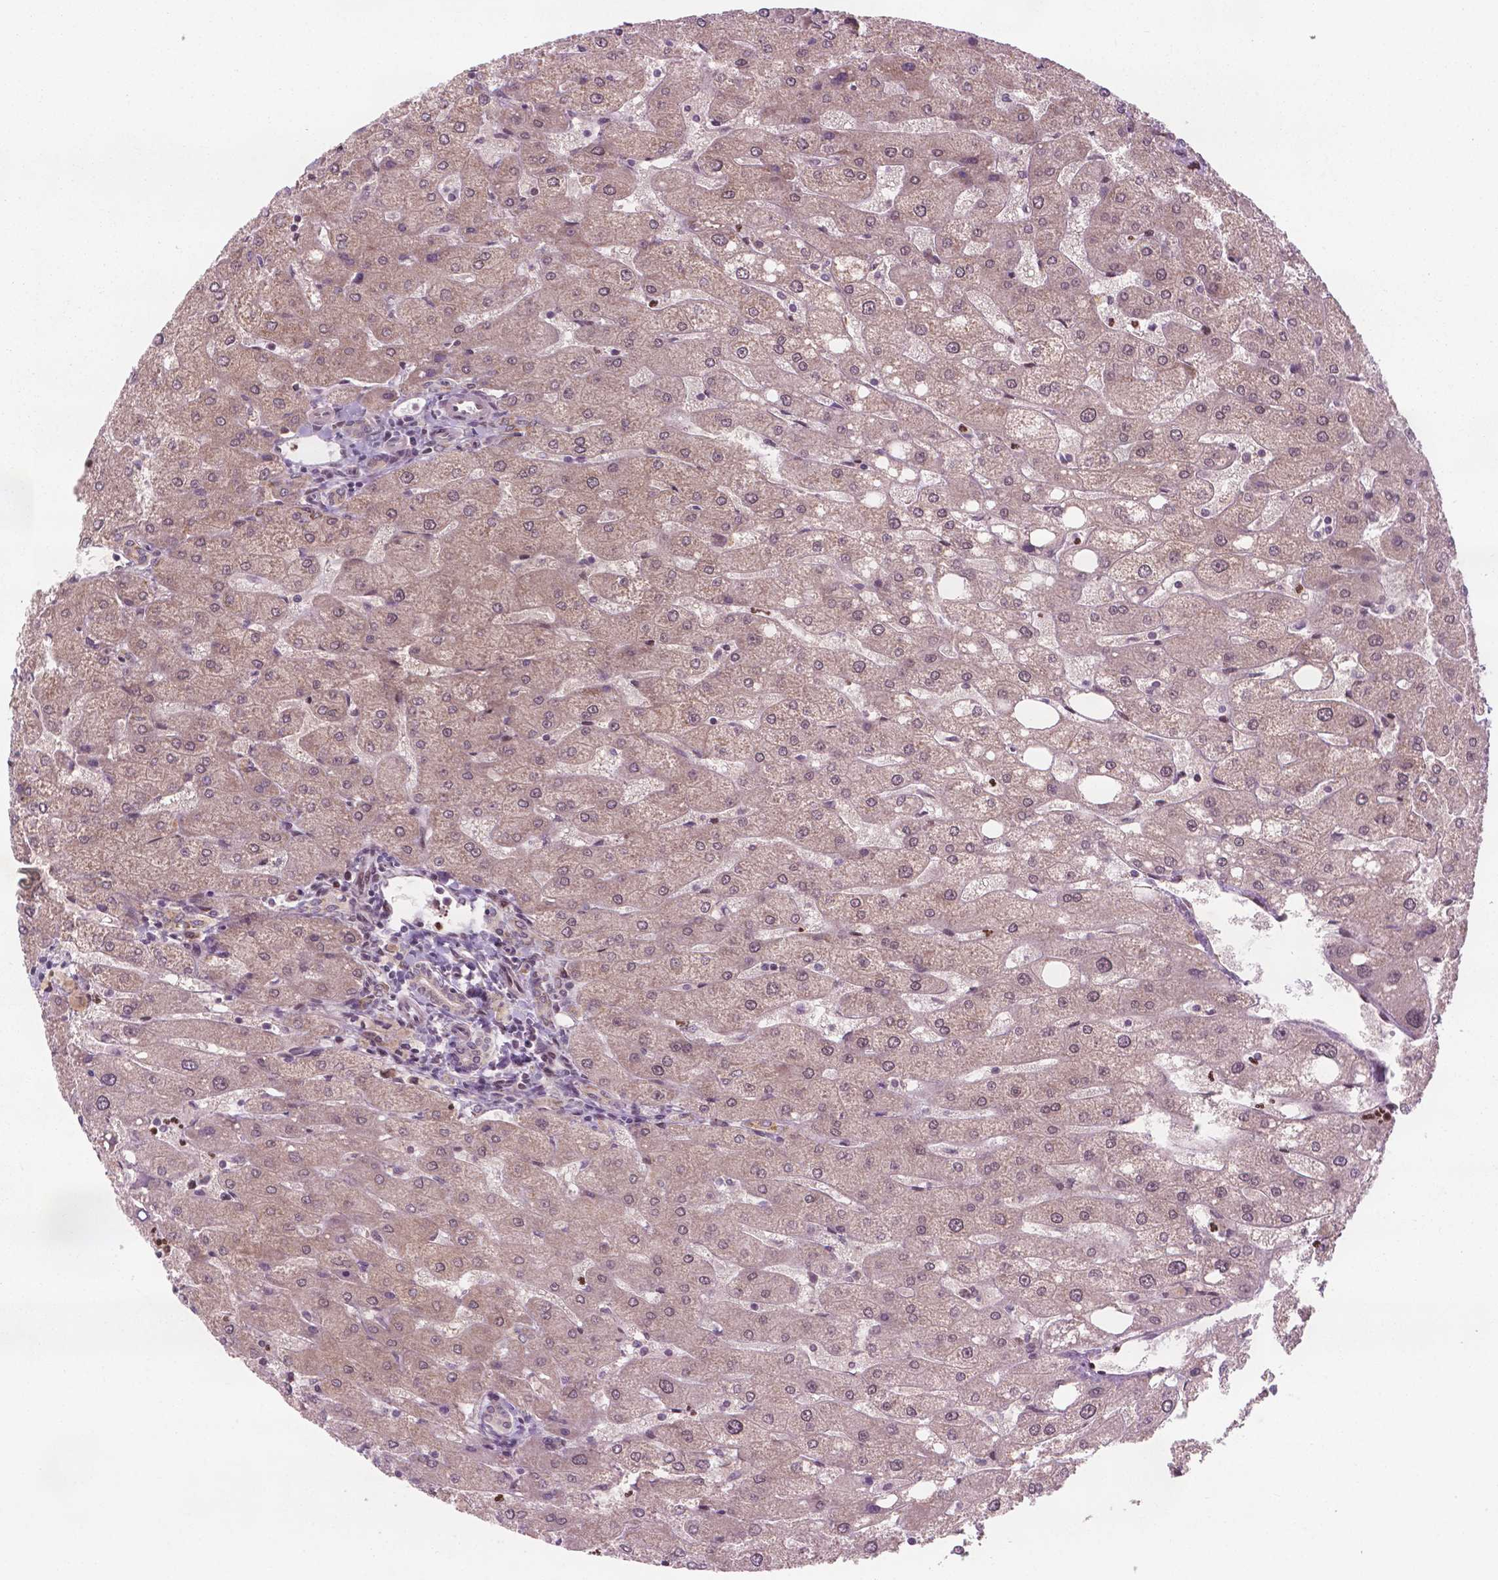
{"staining": {"intensity": "weak", "quantity": ">75%", "location": "cytoplasmic/membranous"}, "tissue": "liver", "cell_type": "Cholangiocytes", "image_type": "normal", "snomed": [{"axis": "morphology", "description": "Normal tissue, NOS"}, {"axis": "topography", "description": "Liver"}], "caption": "Approximately >75% of cholangiocytes in unremarkable human liver show weak cytoplasmic/membranous protein staining as visualized by brown immunohistochemical staining.", "gene": "NFAT5", "patient": {"sex": "male", "age": 67}}